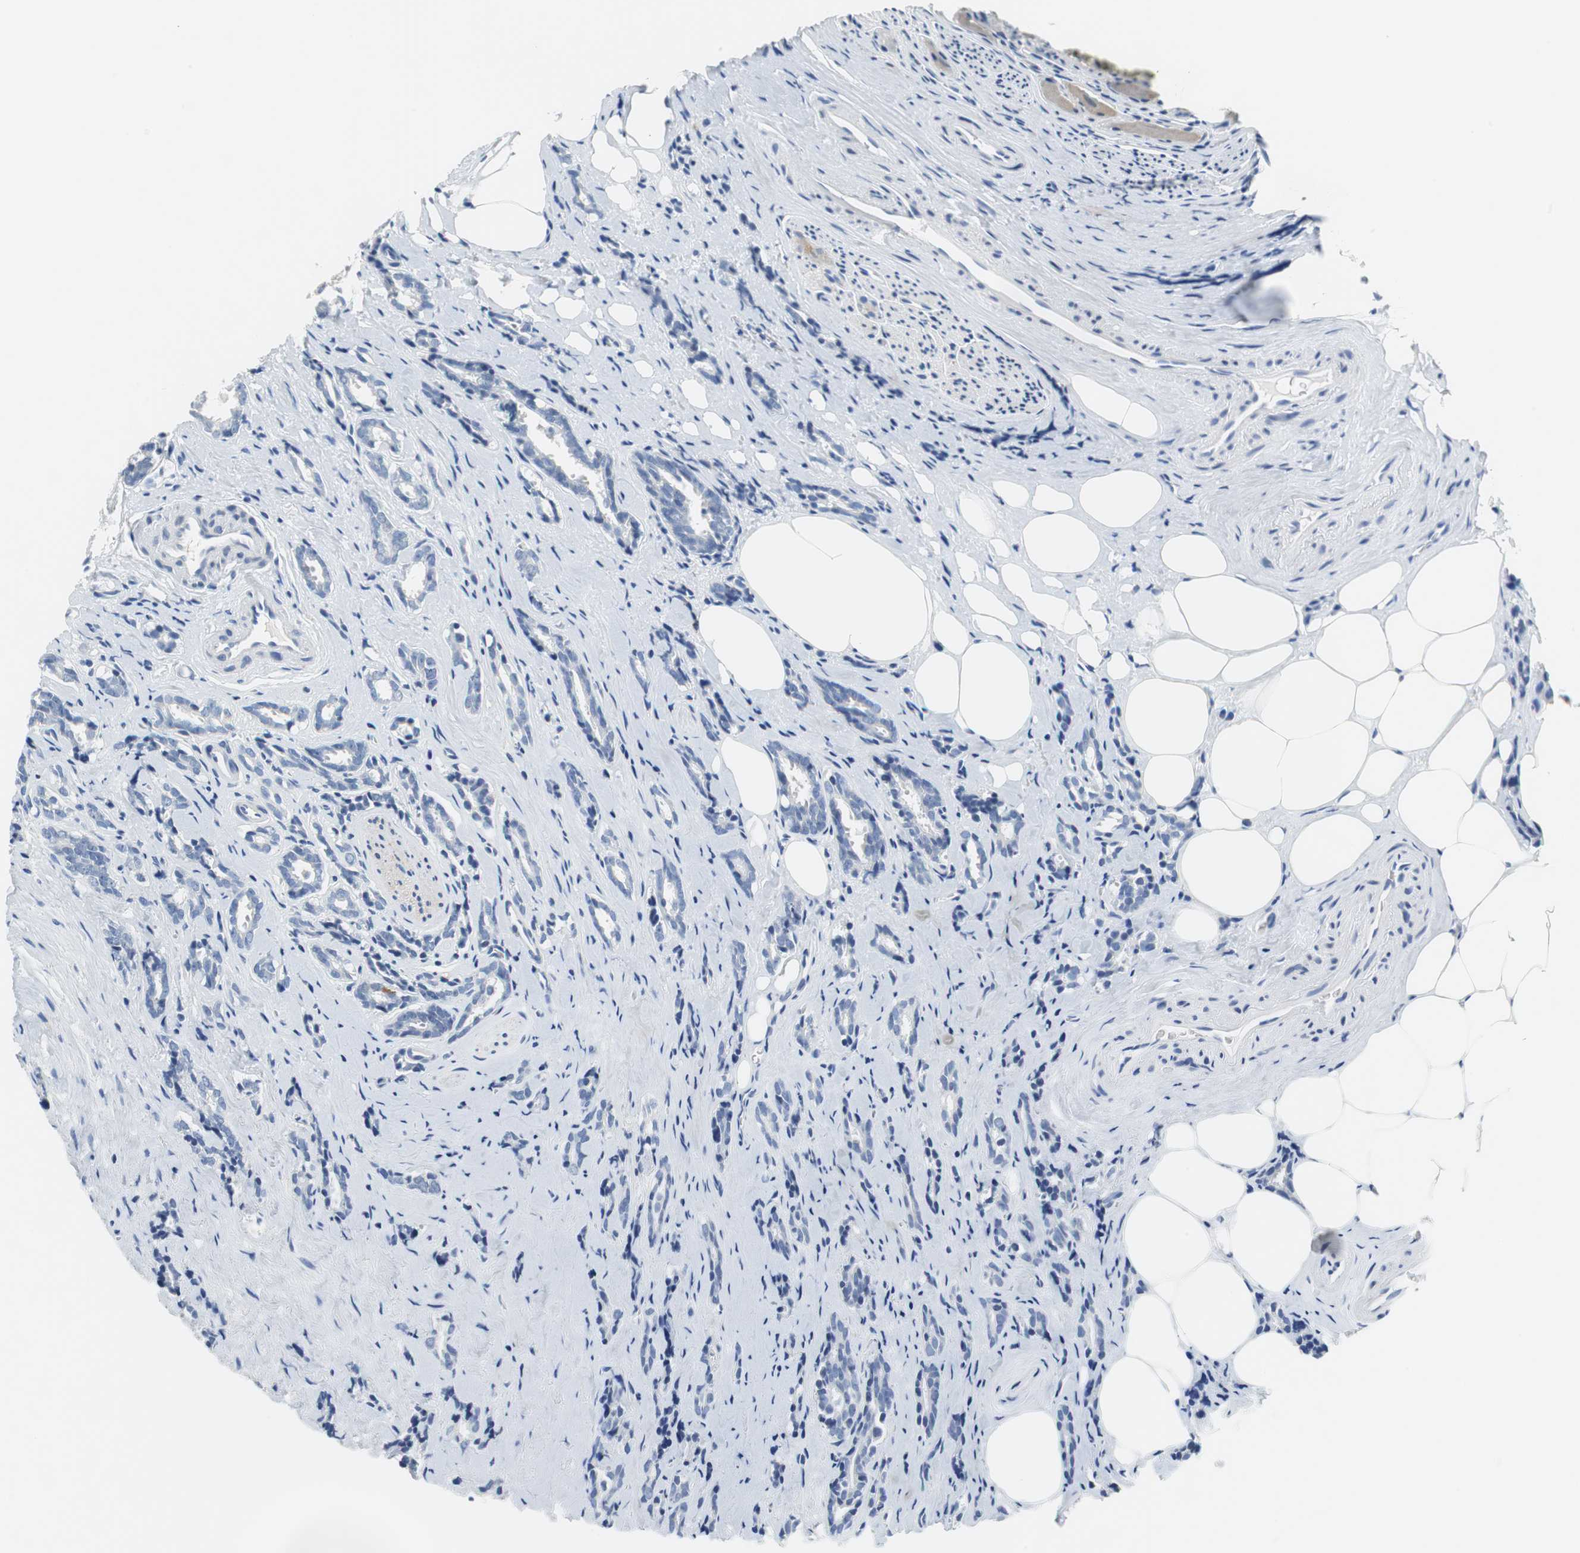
{"staining": {"intensity": "negative", "quantity": "none", "location": "none"}, "tissue": "prostate cancer", "cell_type": "Tumor cells", "image_type": "cancer", "snomed": [{"axis": "morphology", "description": "Adenocarcinoma, High grade"}, {"axis": "topography", "description": "Prostate"}], "caption": "Immunohistochemistry micrograph of human prostate cancer stained for a protein (brown), which displays no expression in tumor cells.", "gene": "GLCCI1", "patient": {"sex": "male", "age": 67}}